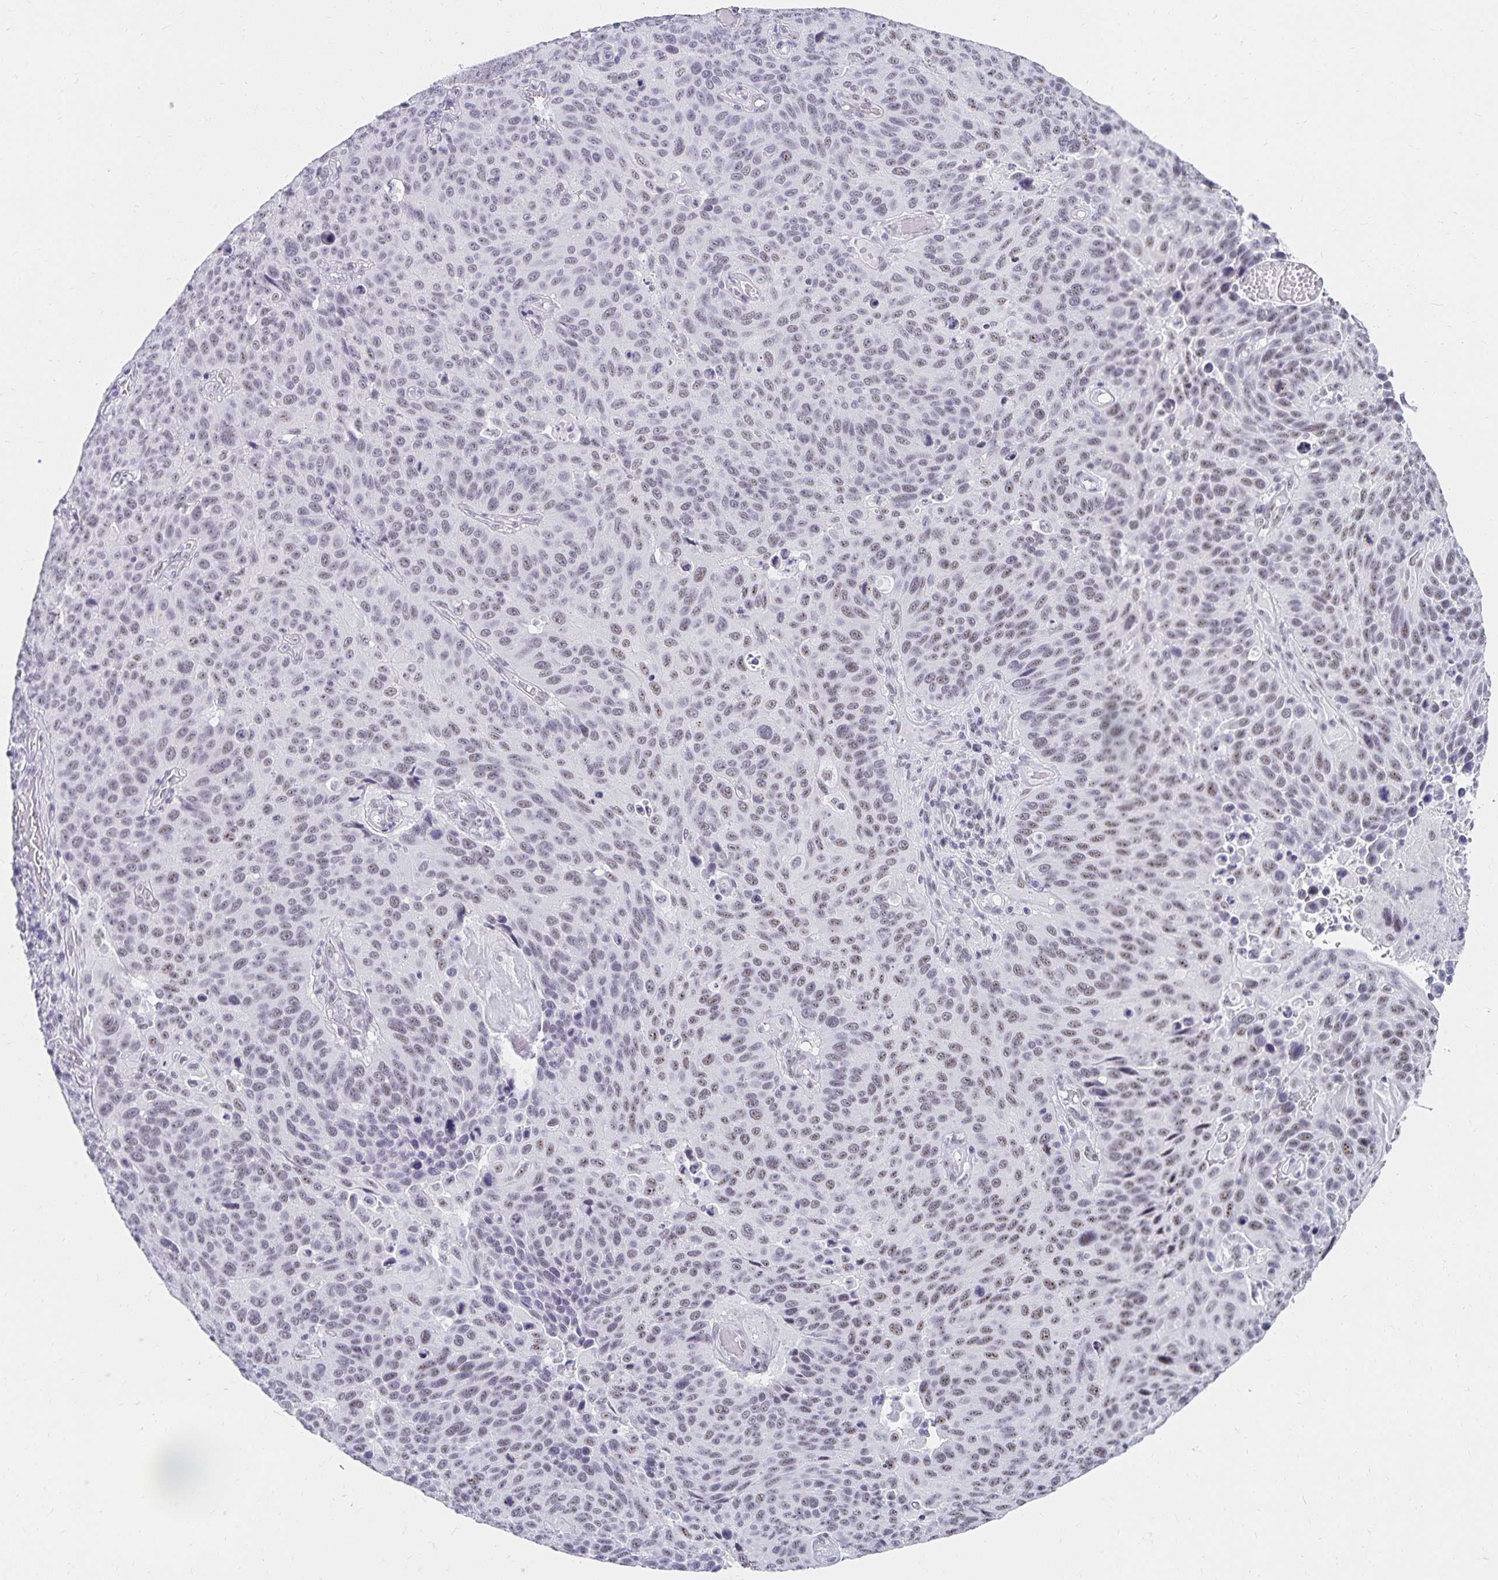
{"staining": {"intensity": "weak", "quantity": "25%-75%", "location": "nuclear"}, "tissue": "lung cancer", "cell_type": "Tumor cells", "image_type": "cancer", "snomed": [{"axis": "morphology", "description": "Squamous cell carcinoma, NOS"}, {"axis": "topography", "description": "Lung"}], "caption": "Lung cancer (squamous cell carcinoma) stained with a brown dye displays weak nuclear positive staining in approximately 25%-75% of tumor cells.", "gene": "C20orf85", "patient": {"sex": "male", "age": 68}}